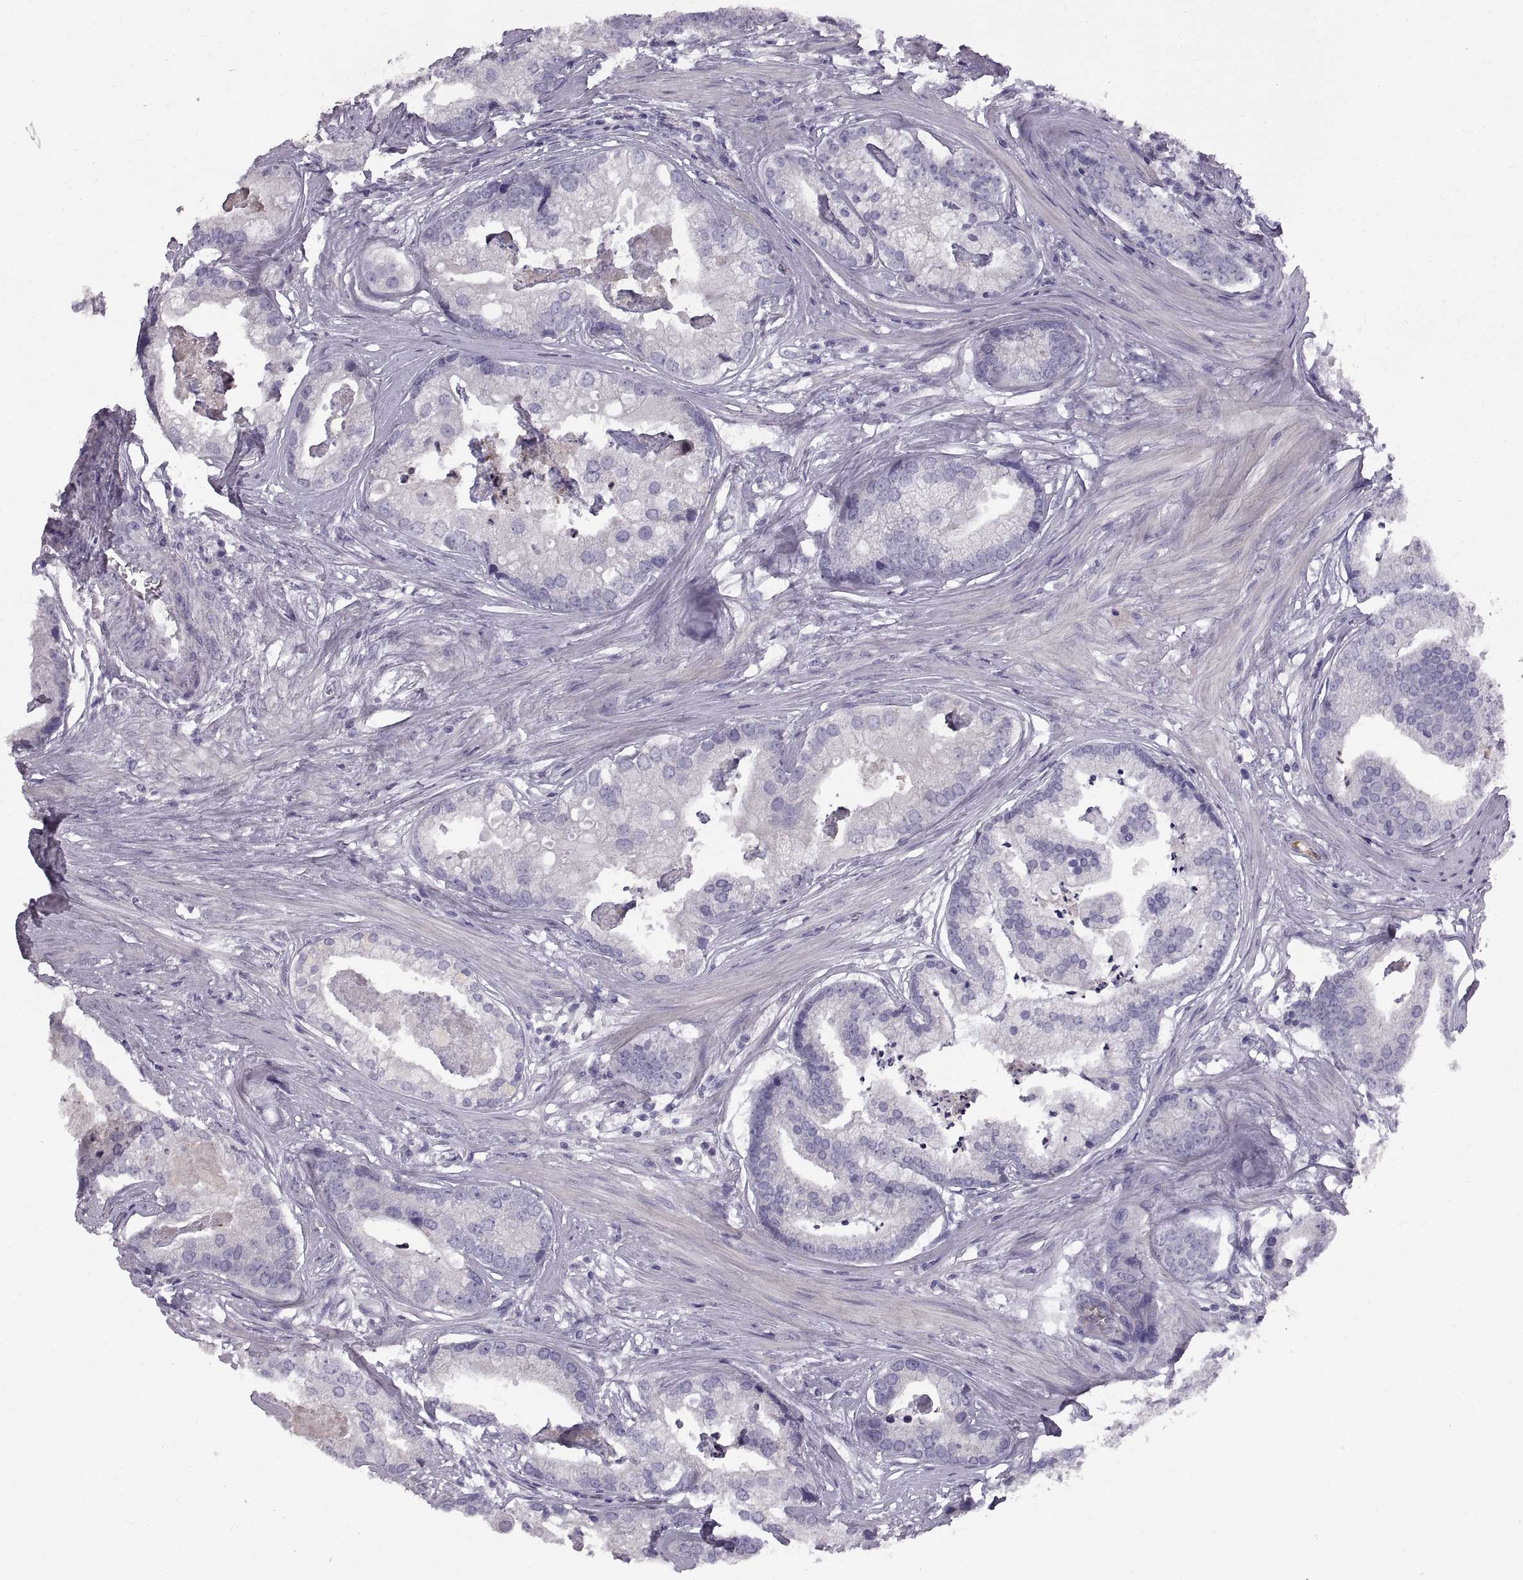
{"staining": {"intensity": "negative", "quantity": "none", "location": "none"}, "tissue": "prostate cancer", "cell_type": "Tumor cells", "image_type": "cancer", "snomed": [{"axis": "morphology", "description": "Adenocarcinoma, NOS"}, {"axis": "topography", "description": "Prostate and seminal vesicle, NOS"}, {"axis": "topography", "description": "Prostate"}], "caption": "This is an immunohistochemistry (IHC) histopathology image of human adenocarcinoma (prostate). There is no positivity in tumor cells.", "gene": "ADAM32", "patient": {"sex": "male", "age": 44}}